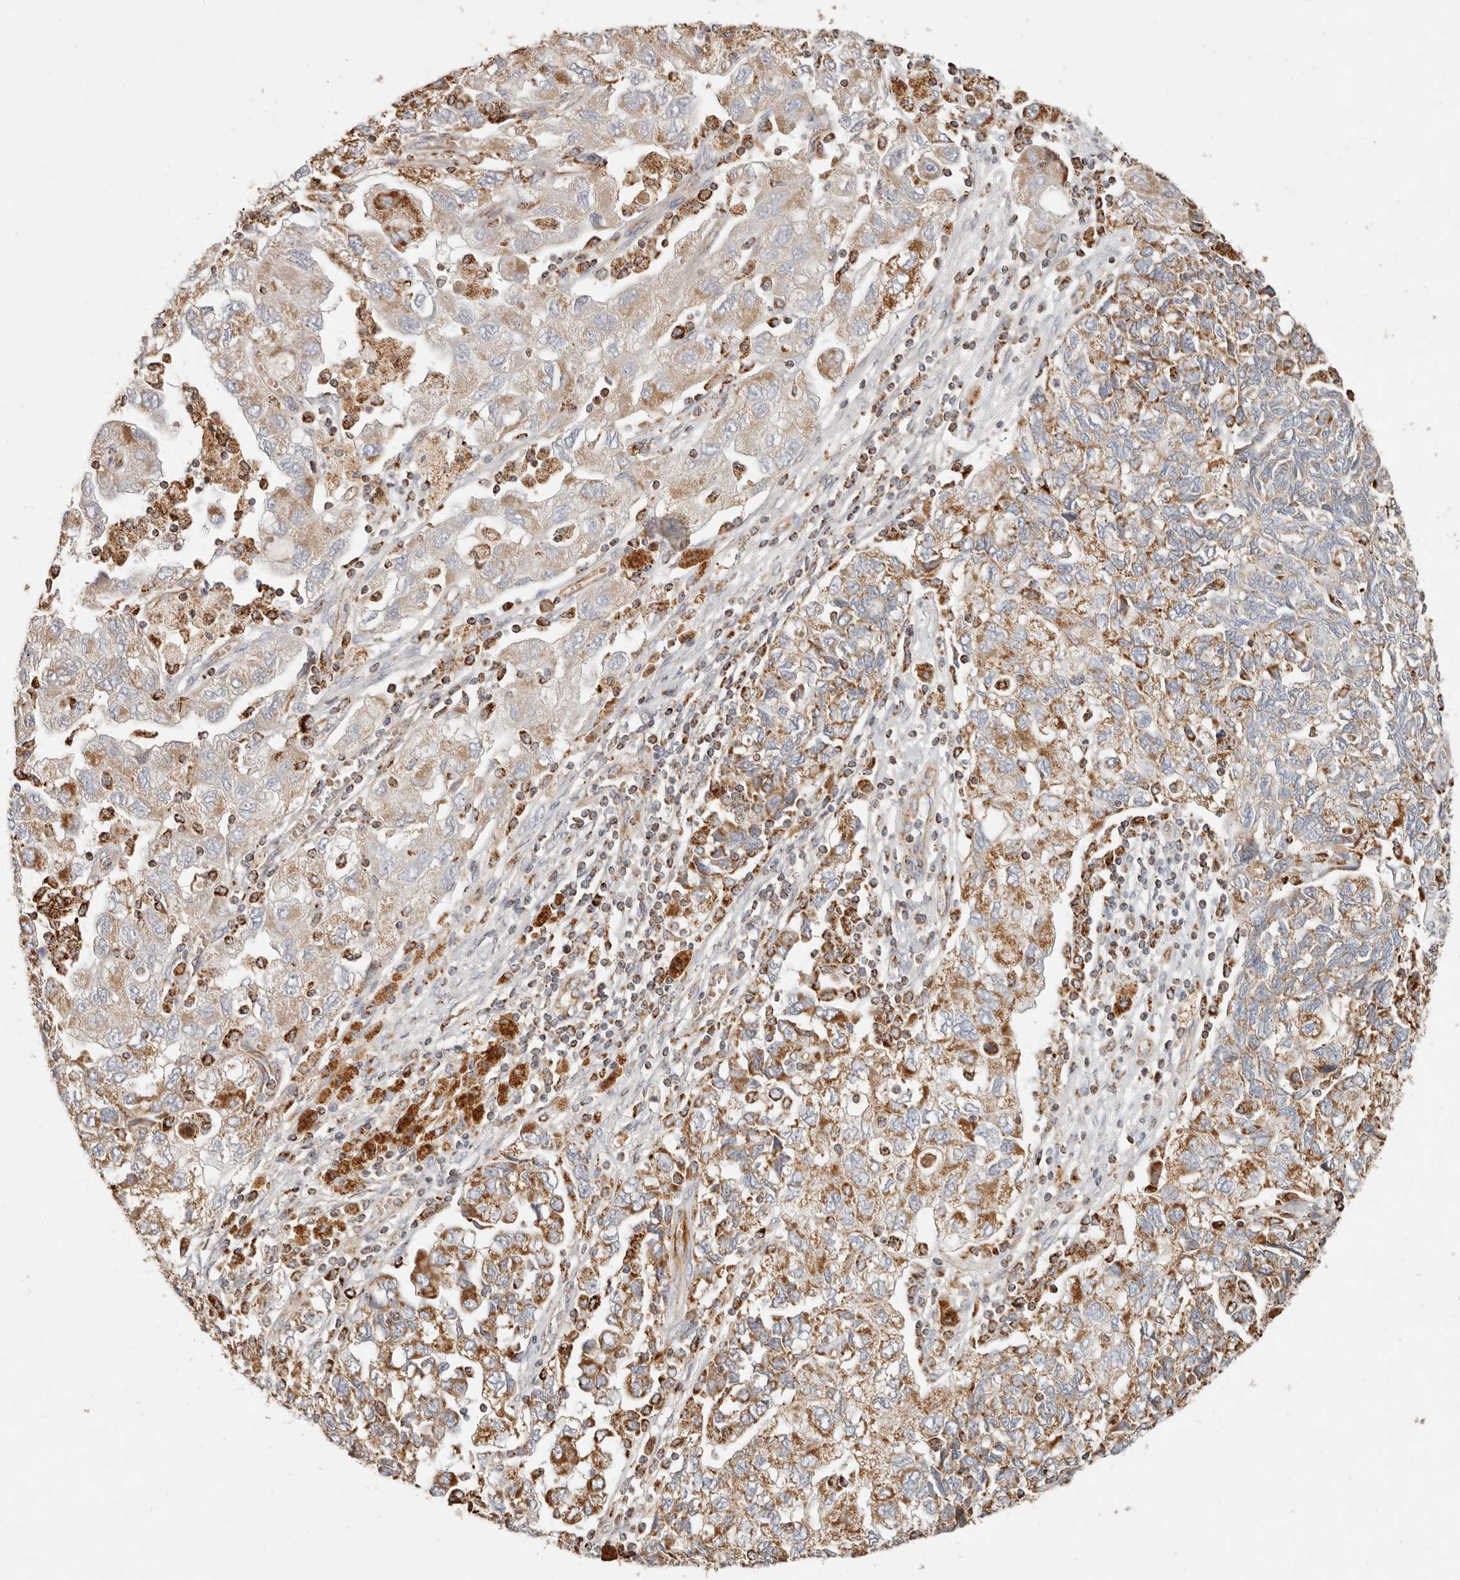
{"staining": {"intensity": "moderate", "quantity": ">75%", "location": "cytoplasmic/membranous"}, "tissue": "ovarian cancer", "cell_type": "Tumor cells", "image_type": "cancer", "snomed": [{"axis": "morphology", "description": "Carcinoma, NOS"}, {"axis": "morphology", "description": "Cystadenocarcinoma, serous, NOS"}, {"axis": "topography", "description": "Ovary"}], "caption": "A high-resolution micrograph shows immunohistochemistry (IHC) staining of ovarian cancer, which demonstrates moderate cytoplasmic/membranous positivity in approximately >75% of tumor cells.", "gene": "ARHGEF10L", "patient": {"sex": "female", "age": 69}}